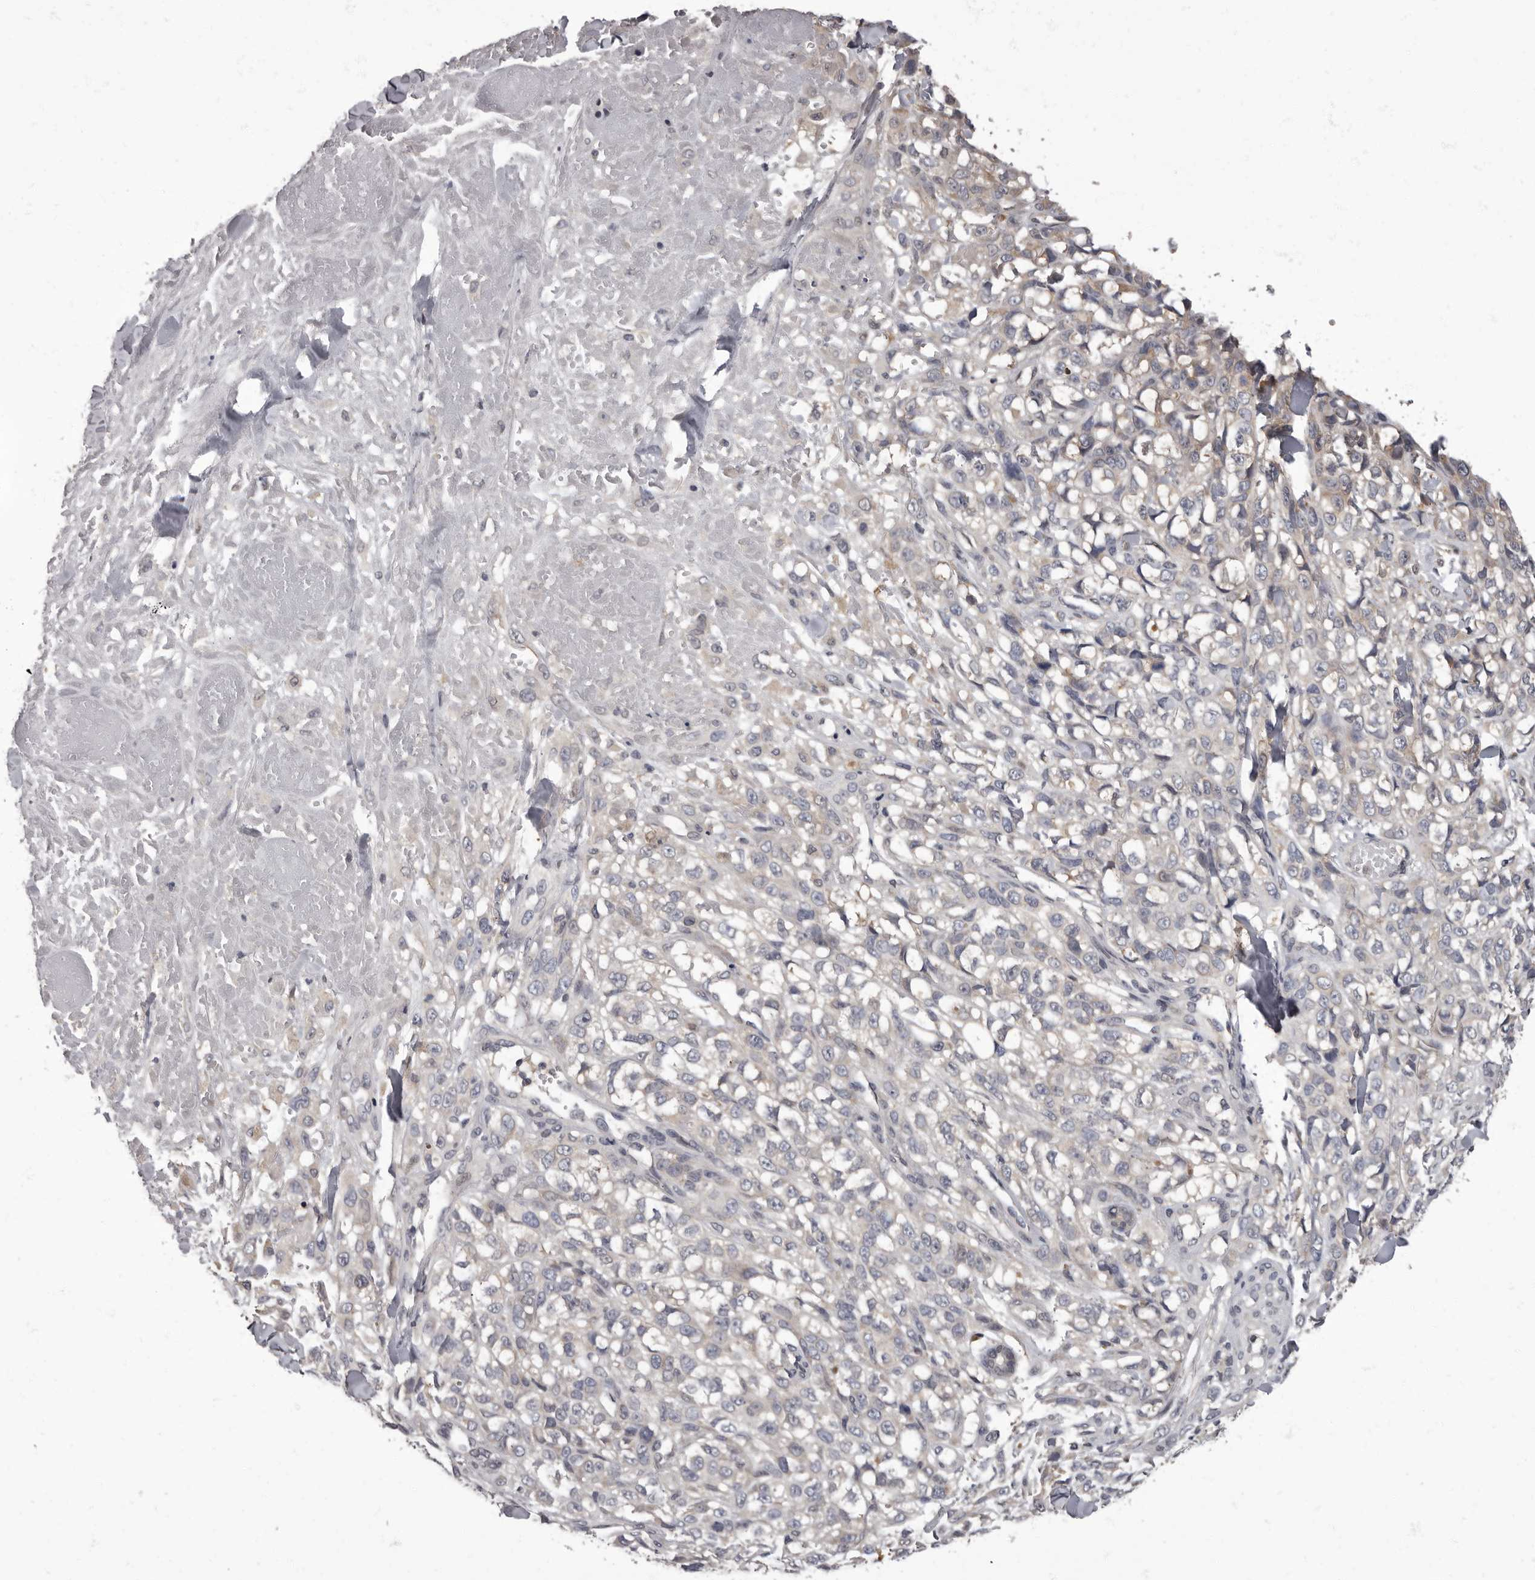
{"staining": {"intensity": "negative", "quantity": "none", "location": "none"}, "tissue": "melanoma", "cell_type": "Tumor cells", "image_type": "cancer", "snomed": [{"axis": "morphology", "description": "Malignant melanoma, Metastatic site"}, {"axis": "topography", "description": "Skin"}], "caption": "Immunohistochemistry micrograph of neoplastic tissue: malignant melanoma (metastatic site) stained with DAB (3,3'-diaminobenzidine) exhibits no significant protein staining in tumor cells.", "gene": "C1orf50", "patient": {"sex": "female", "age": 72}}